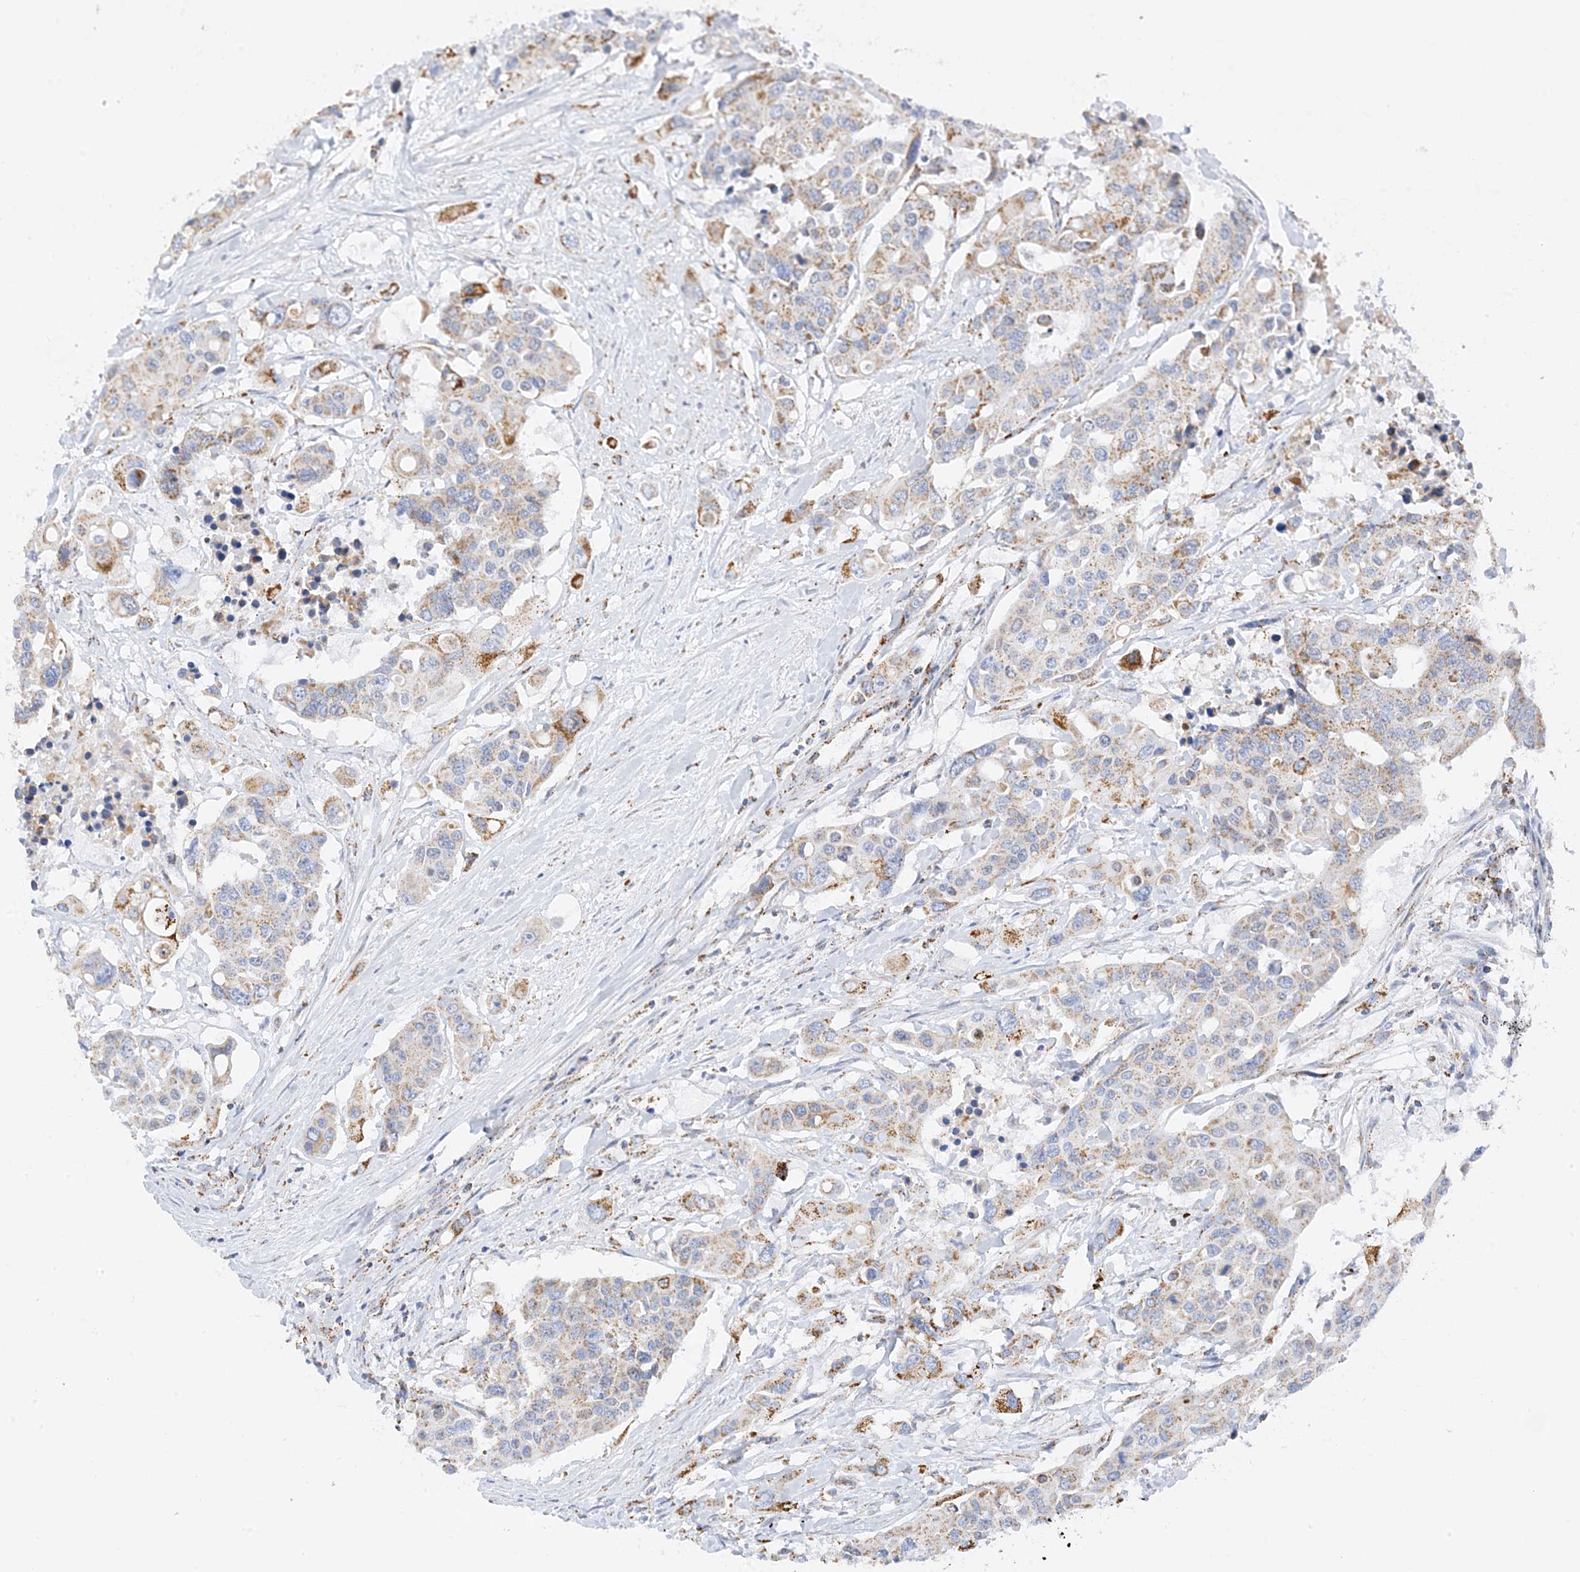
{"staining": {"intensity": "moderate", "quantity": ">75%", "location": "cytoplasmic/membranous"}, "tissue": "colorectal cancer", "cell_type": "Tumor cells", "image_type": "cancer", "snomed": [{"axis": "morphology", "description": "Adenocarcinoma, NOS"}, {"axis": "topography", "description": "Colon"}], "caption": "IHC (DAB) staining of adenocarcinoma (colorectal) exhibits moderate cytoplasmic/membranous protein expression in approximately >75% of tumor cells.", "gene": "CAPN13", "patient": {"sex": "male", "age": 77}}